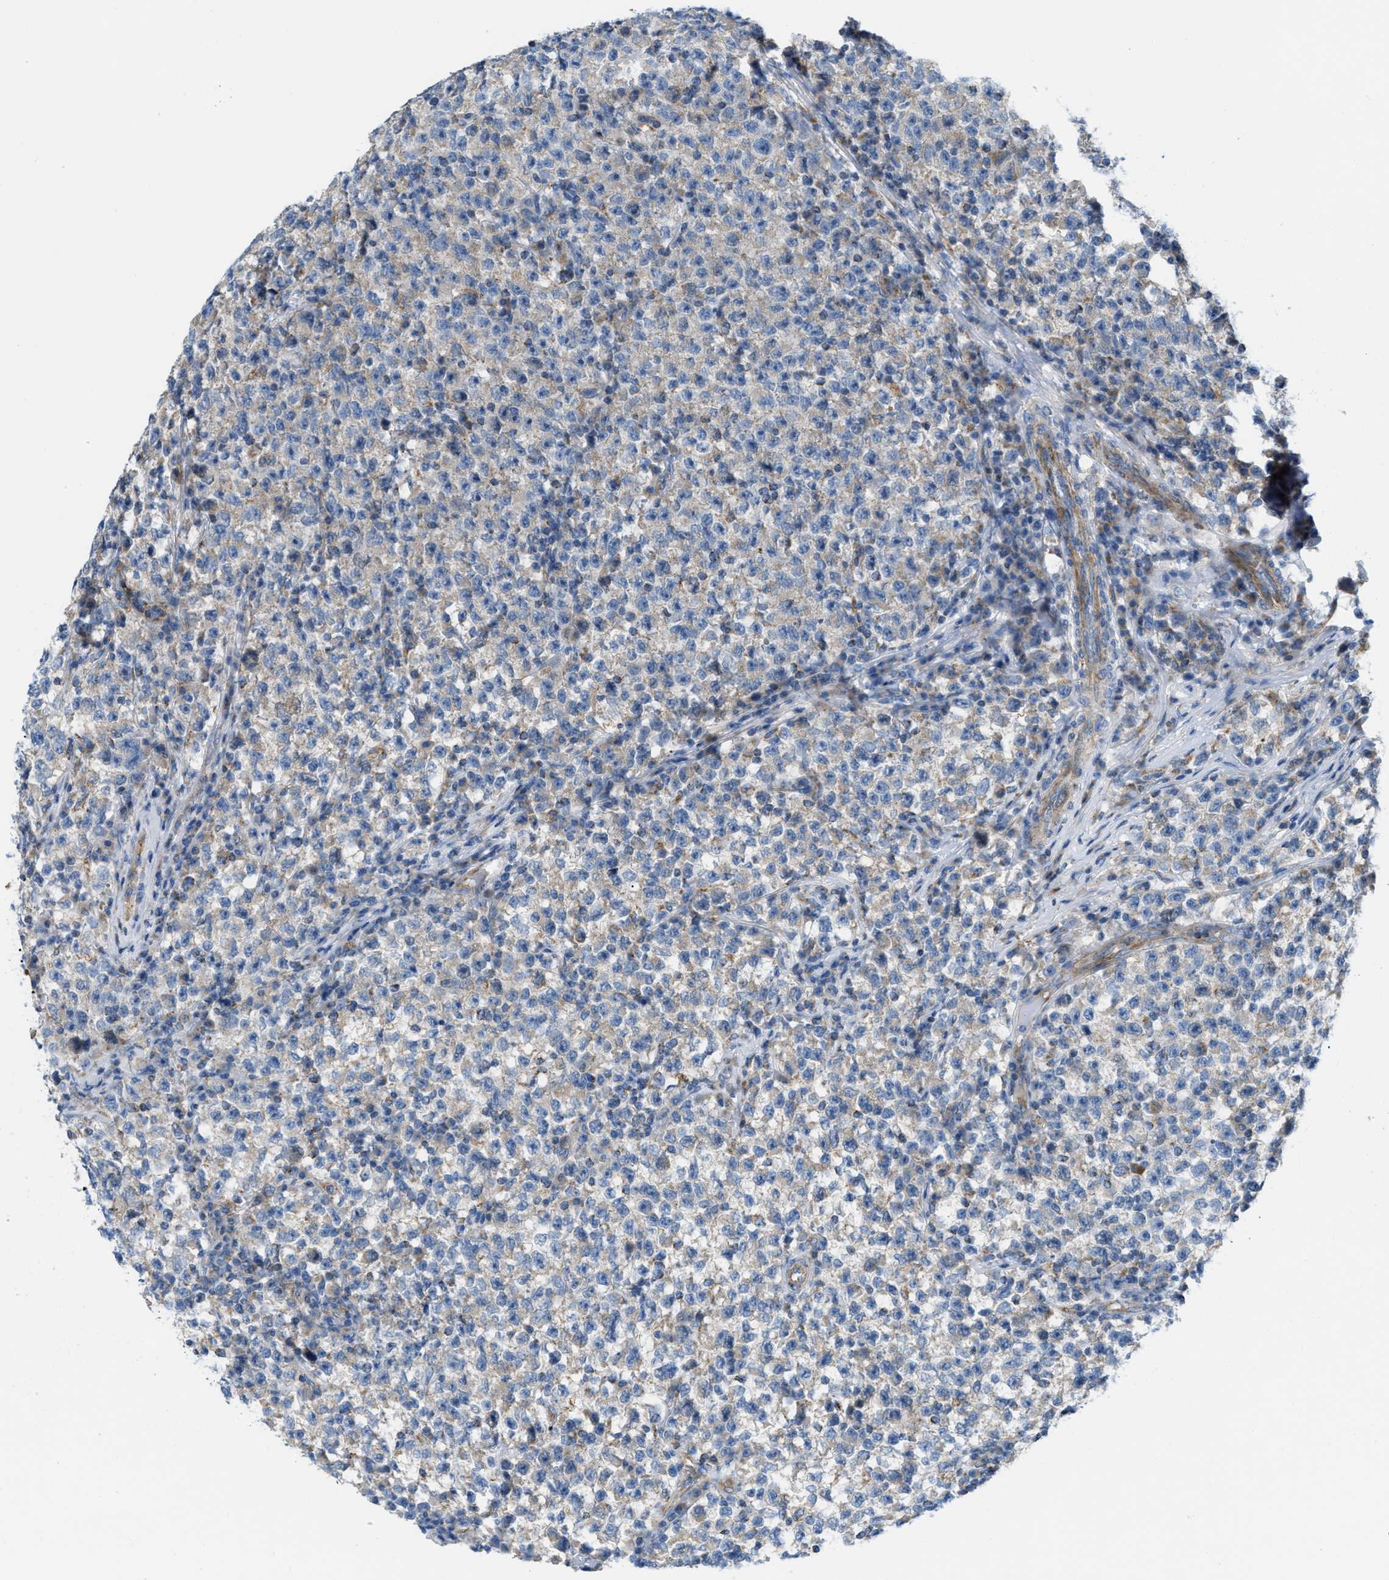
{"staining": {"intensity": "weak", "quantity": "<25%", "location": "cytoplasmic/membranous"}, "tissue": "testis cancer", "cell_type": "Tumor cells", "image_type": "cancer", "snomed": [{"axis": "morphology", "description": "Seminoma, NOS"}, {"axis": "topography", "description": "Testis"}], "caption": "The immunohistochemistry micrograph has no significant staining in tumor cells of testis cancer (seminoma) tissue.", "gene": "JADE1", "patient": {"sex": "male", "age": 22}}